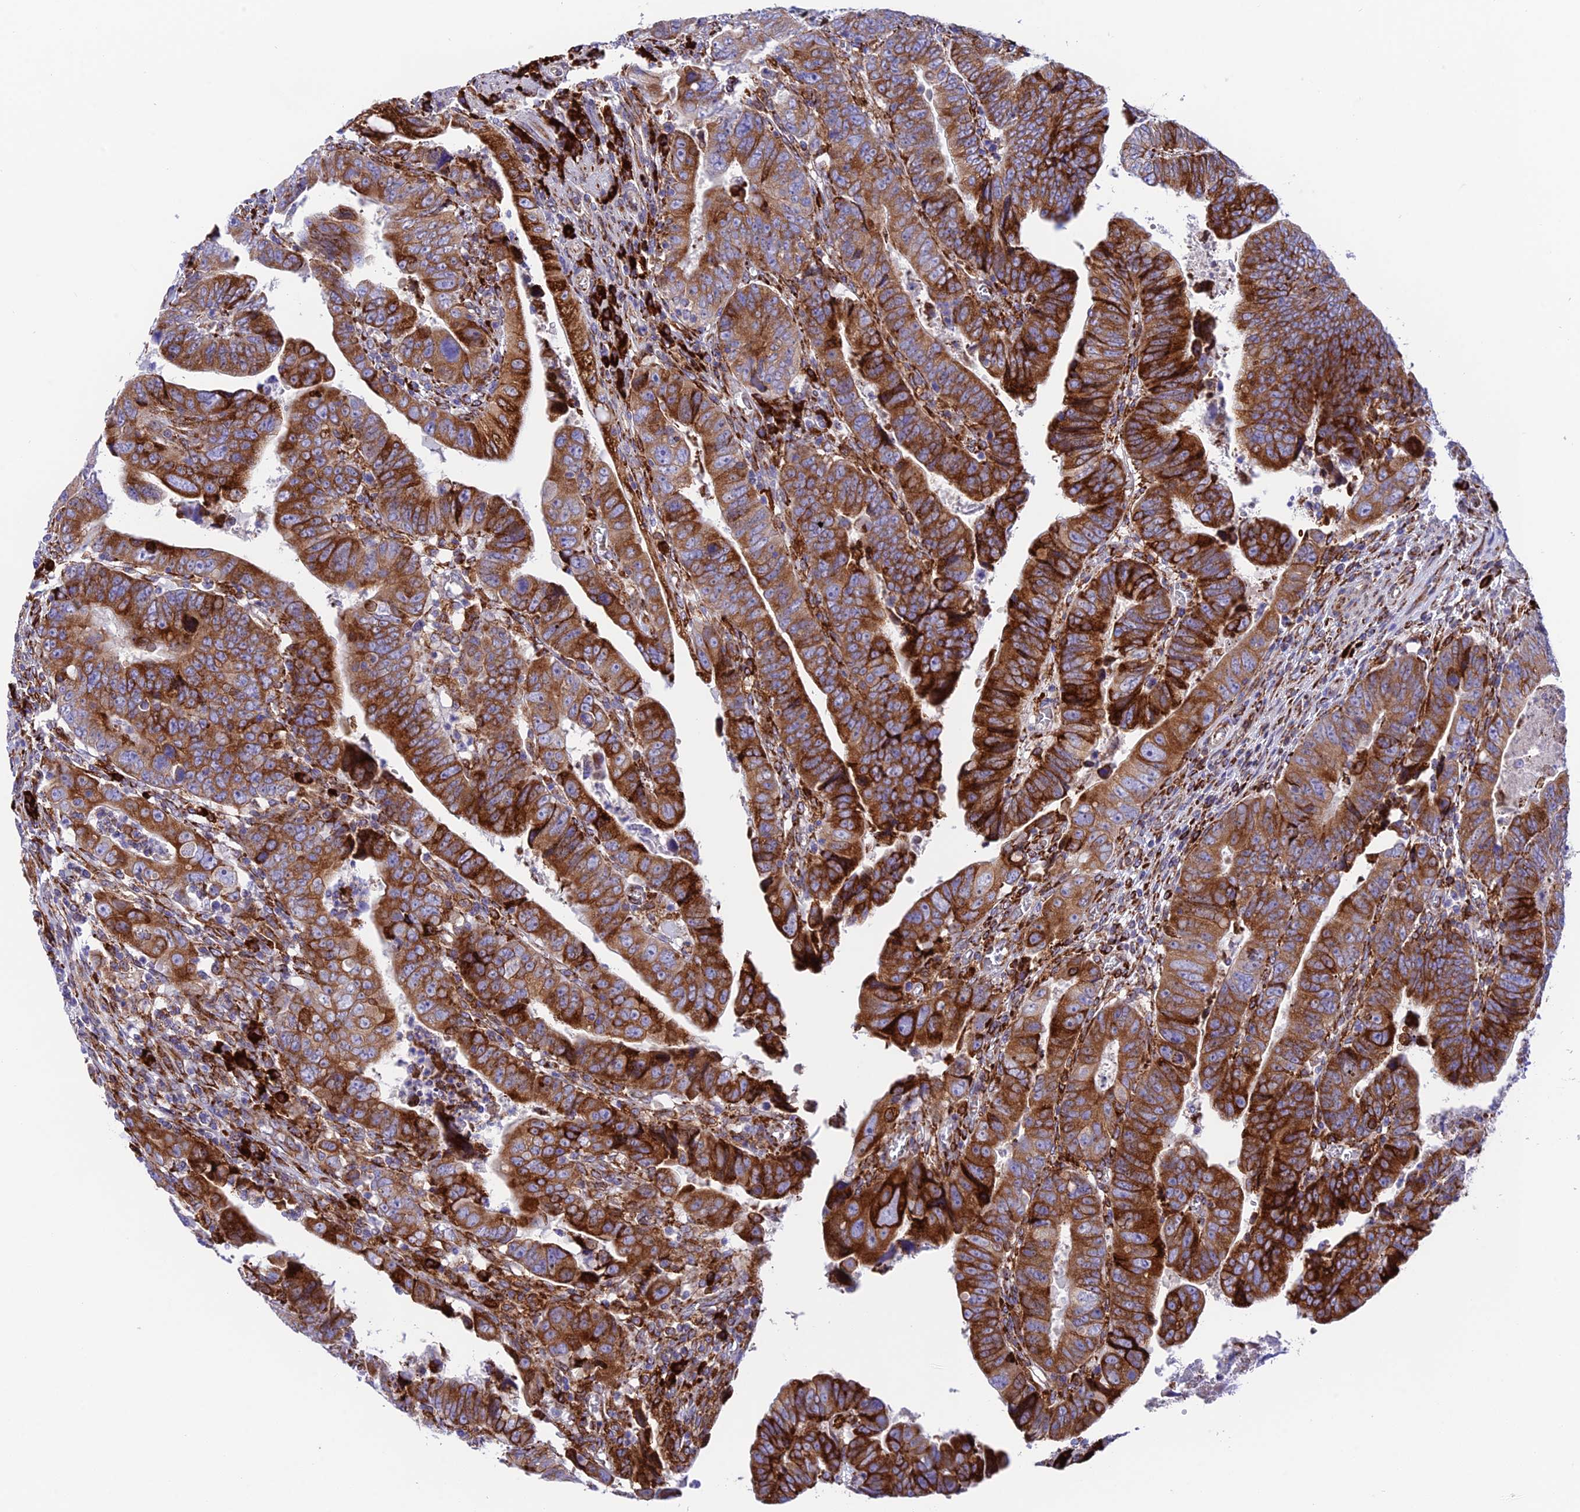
{"staining": {"intensity": "strong", "quantity": ">75%", "location": "cytoplasmic/membranous"}, "tissue": "colorectal cancer", "cell_type": "Tumor cells", "image_type": "cancer", "snomed": [{"axis": "morphology", "description": "Normal tissue, NOS"}, {"axis": "morphology", "description": "Adenocarcinoma, NOS"}, {"axis": "topography", "description": "Rectum"}], "caption": "IHC image of human colorectal adenocarcinoma stained for a protein (brown), which shows high levels of strong cytoplasmic/membranous expression in about >75% of tumor cells.", "gene": "TUBGCP6", "patient": {"sex": "female", "age": 65}}